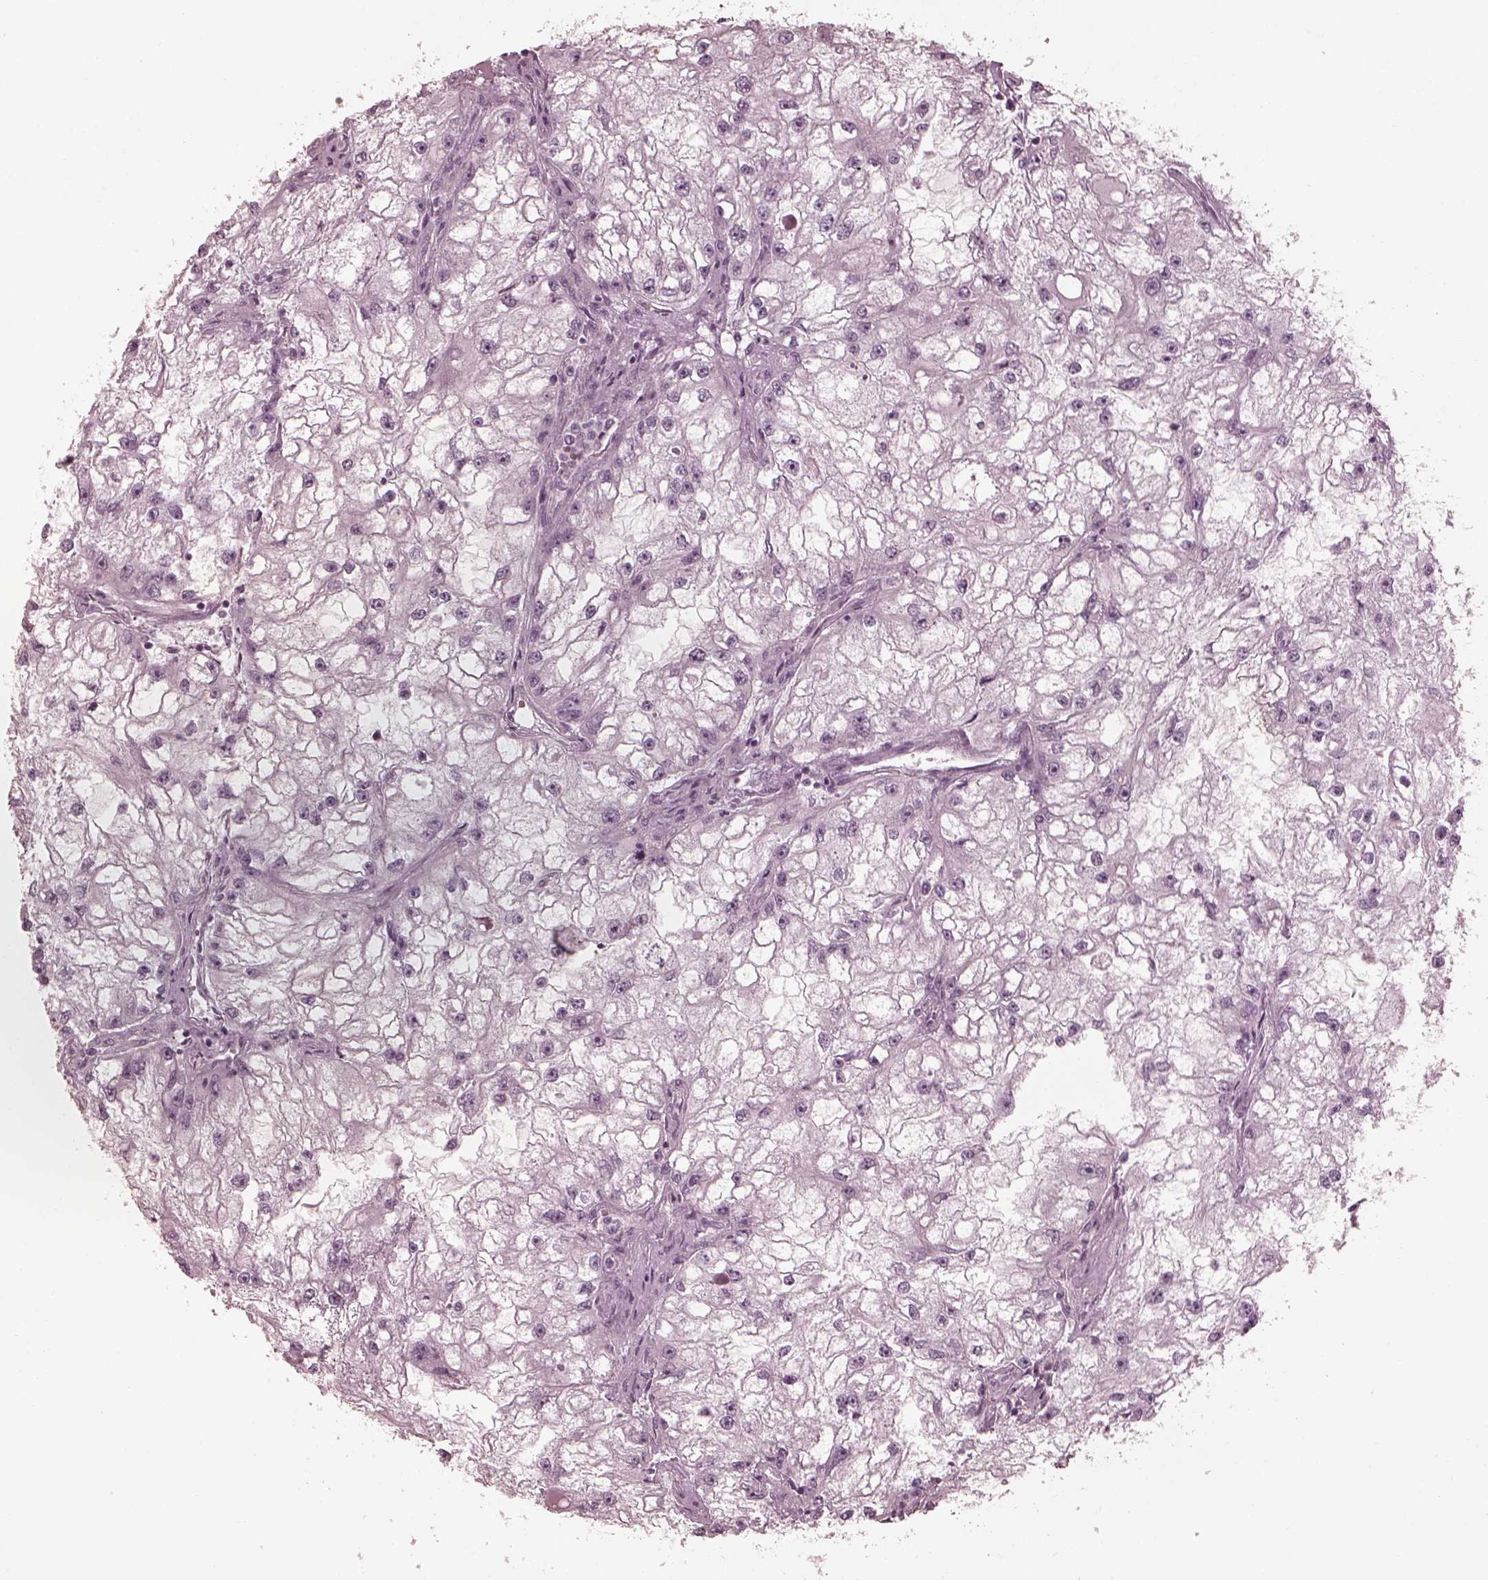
{"staining": {"intensity": "negative", "quantity": "none", "location": "none"}, "tissue": "renal cancer", "cell_type": "Tumor cells", "image_type": "cancer", "snomed": [{"axis": "morphology", "description": "Adenocarcinoma, NOS"}, {"axis": "topography", "description": "Kidney"}], "caption": "Immunohistochemistry of human renal cancer exhibits no expression in tumor cells.", "gene": "SAXO2", "patient": {"sex": "male", "age": 59}}